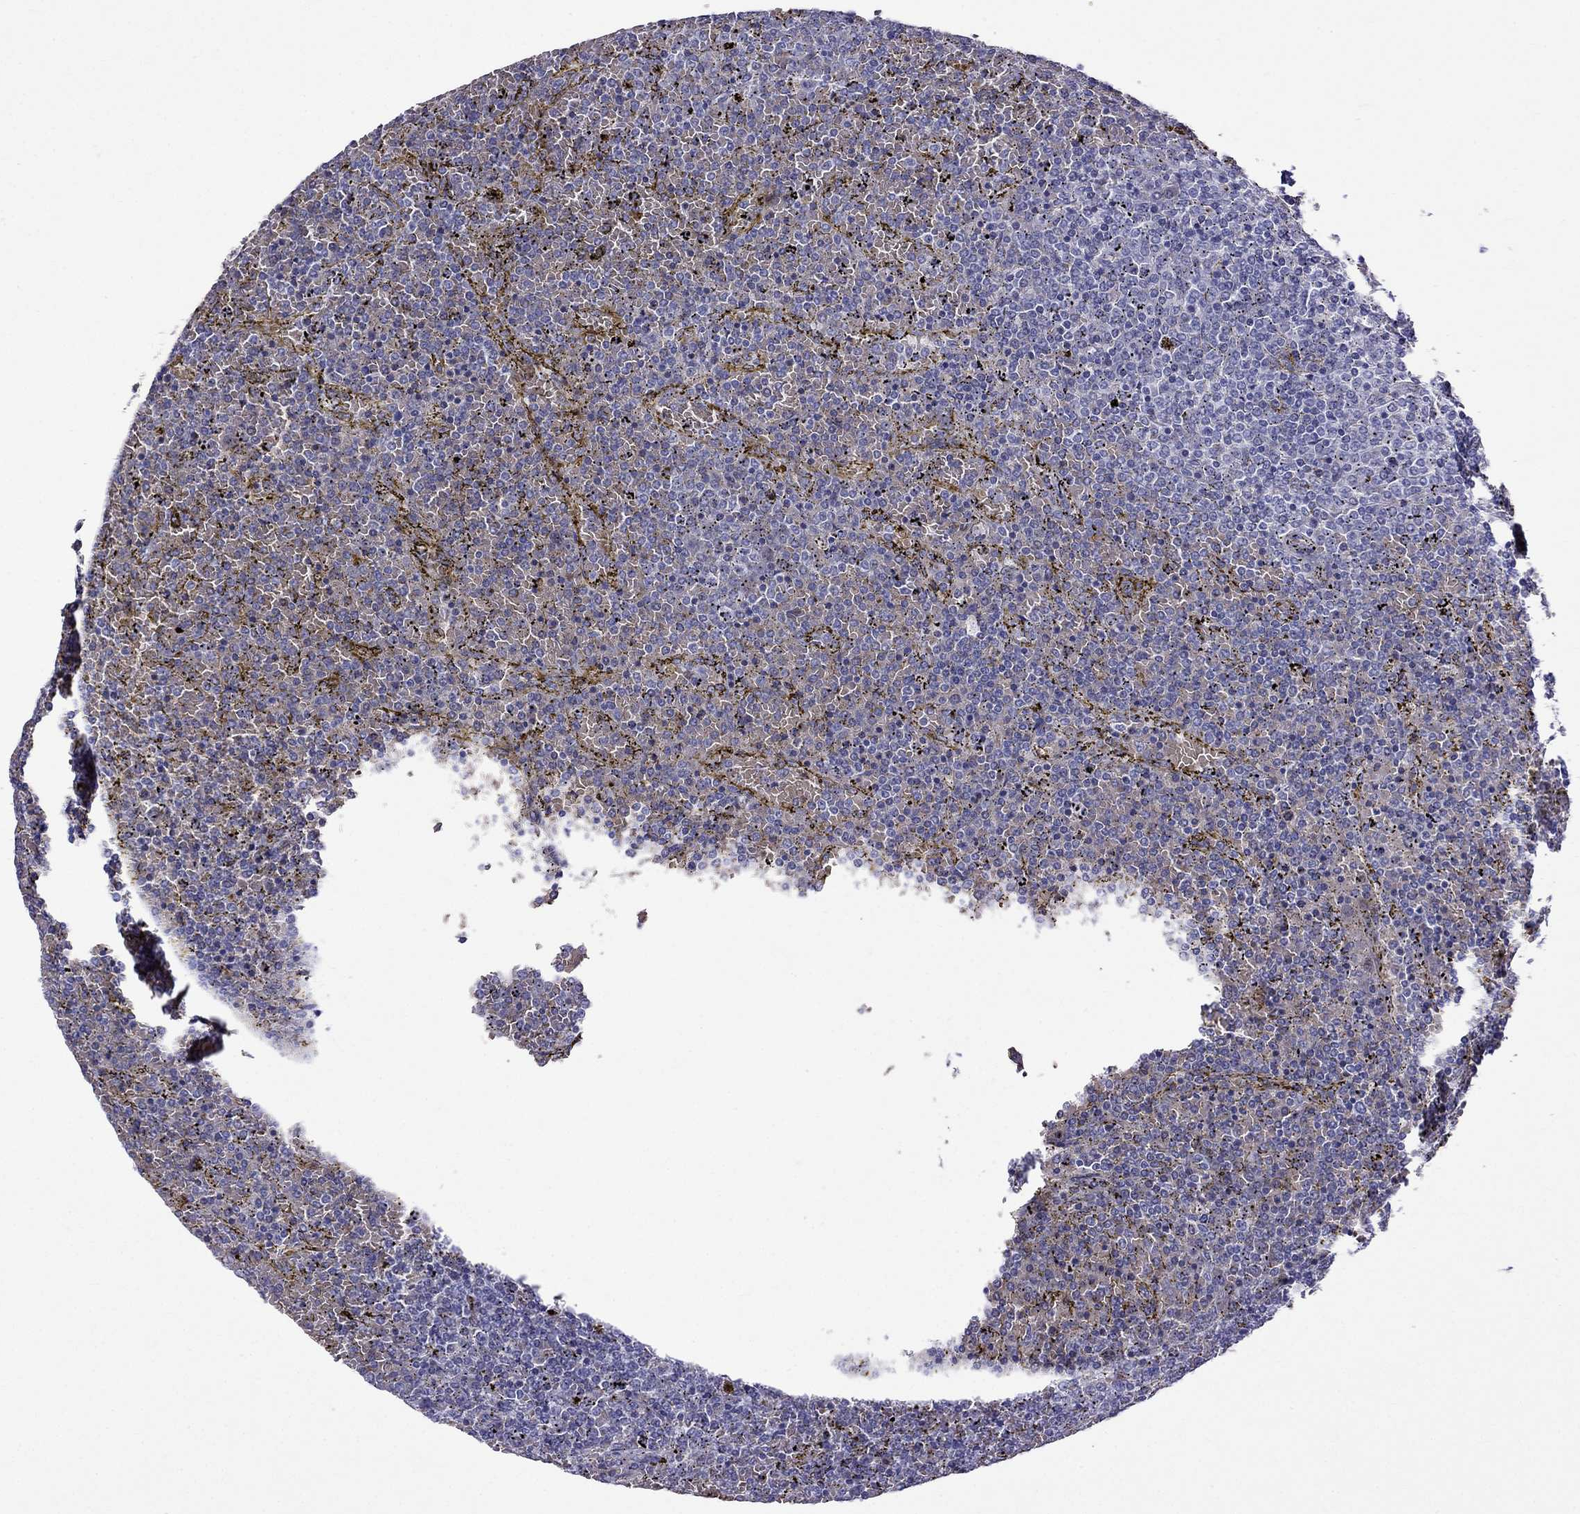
{"staining": {"intensity": "negative", "quantity": "none", "location": "none"}, "tissue": "lymphoma", "cell_type": "Tumor cells", "image_type": "cancer", "snomed": [{"axis": "morphology", "description": "Malignant lymphoma, non-Hodgkin's type, Low grade"}, {"axis": "topography", "description": "Spleen"}], "caption": "The immunohistochemistry photomicrograph has no significant positivity in tumor cells of lymphoma tissue.", "gene": "TDRD1", "patient": {"sex": "female", "age": 77}}